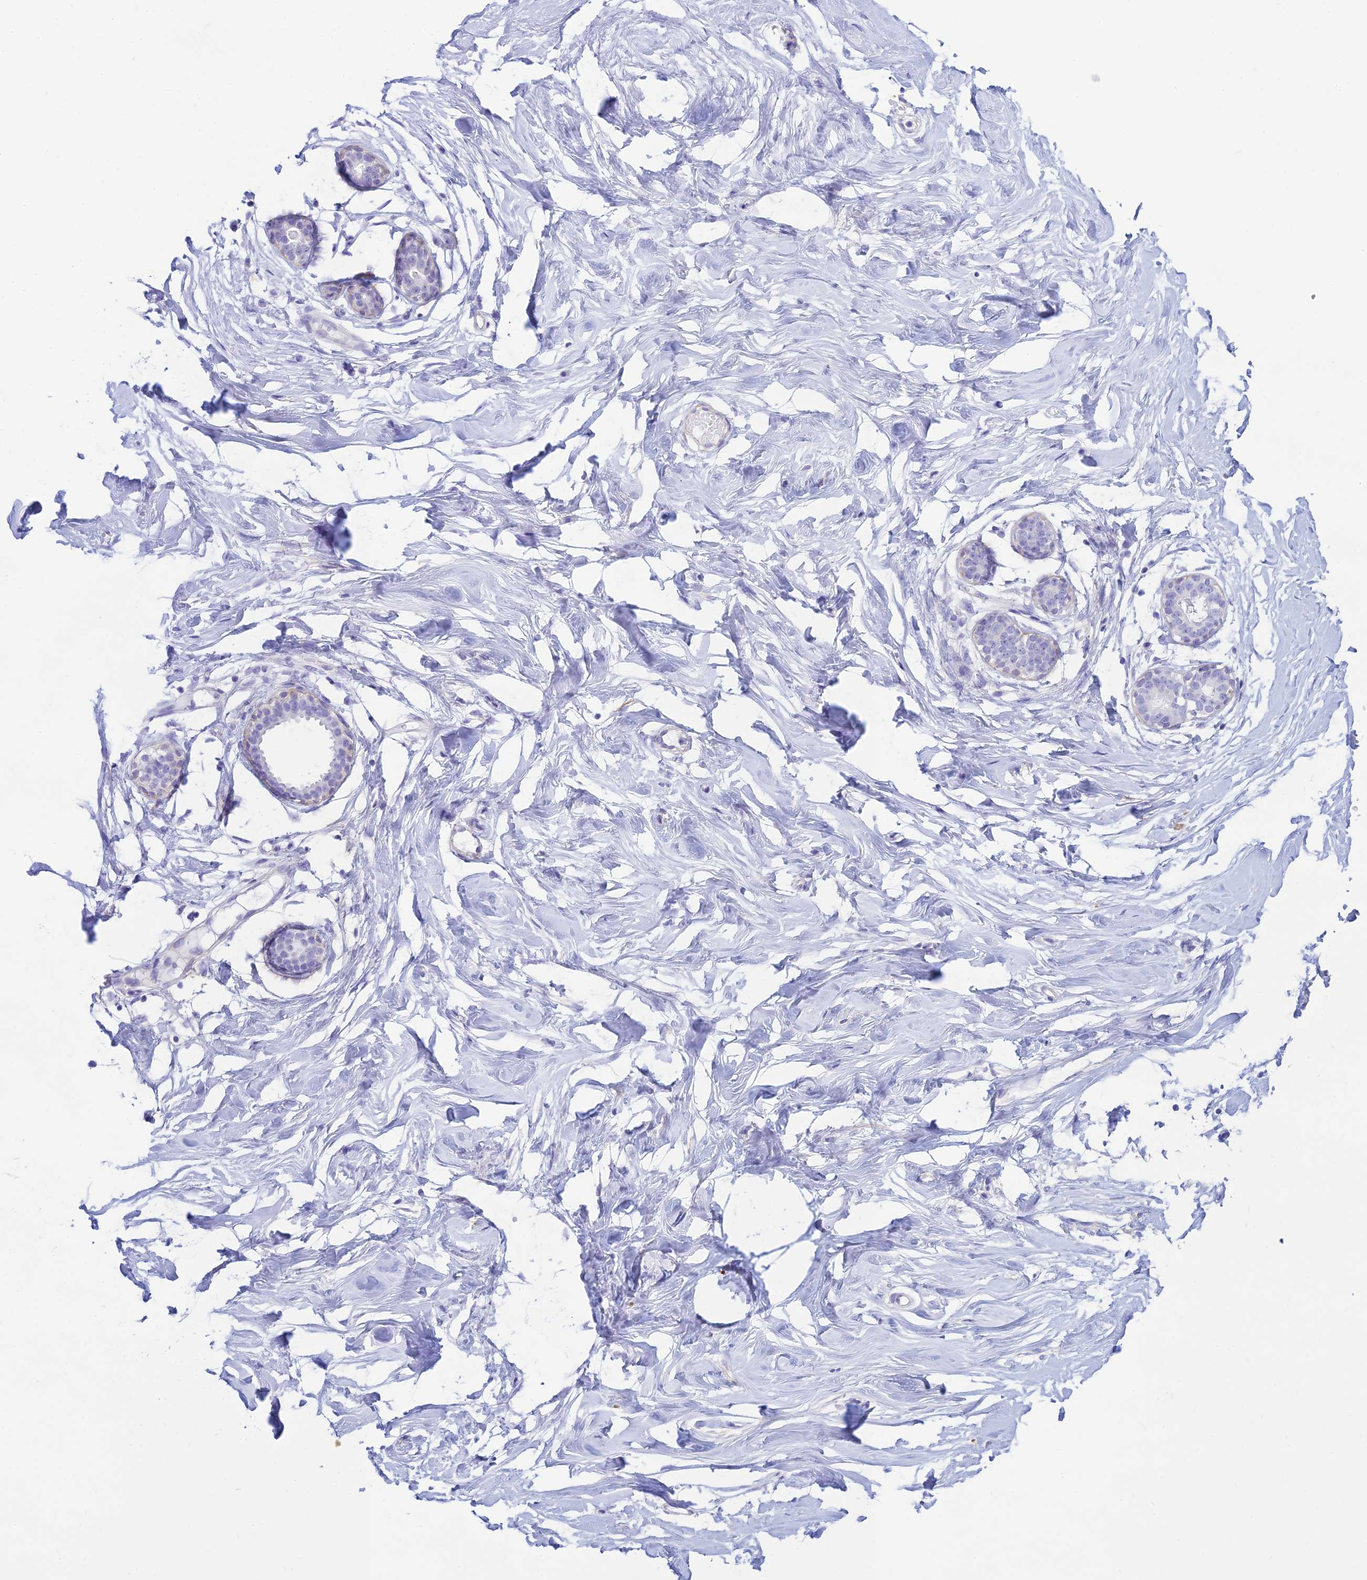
{"staining": {"intensity": "negative", "quantity": "none", "location": "none"}, "tissue": "breast", "cell_type": "Adipocytes", "image_type": "normal", "snomed": [{"axis": "morphology", "description": "Normal tissue, NOS"}, {"axis": "morphology", "description": "Adenoma, NOS"}, {"axis": "topography", "description": "Breast"}], "caption": "Adipocytes show no significant protein positivity in benign breast. (Immunohistochemistry, brightfield microscopy, high magnification).", "gene": "FBXW4", "patient": {"sex": "female", "age": 23}}